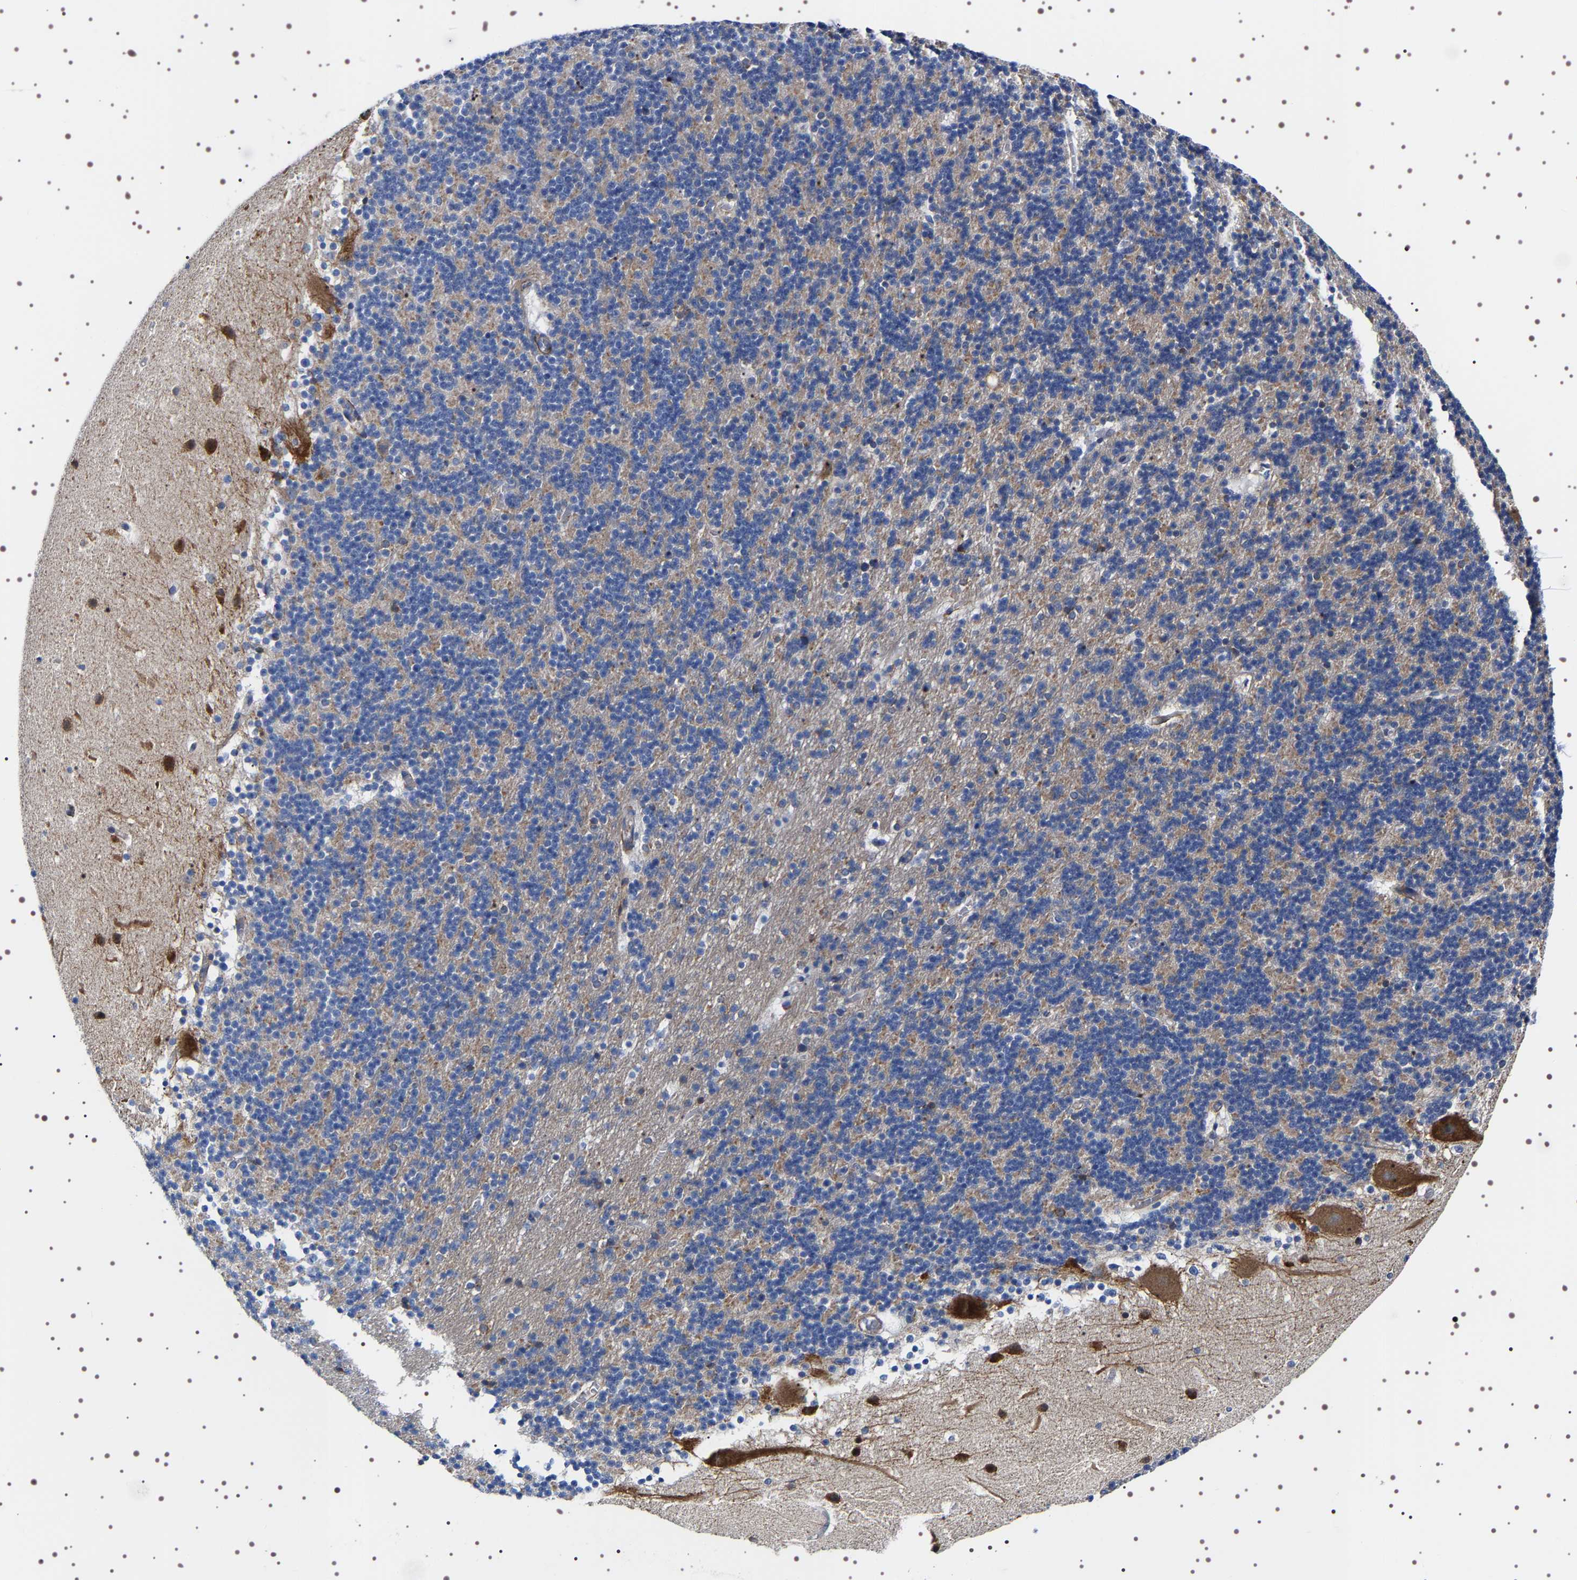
{"staining": {"intensity": "weak", "quantity": "<25%", "location": "cytoplasmic/membranous"}, "tissue": "cerebellum", "cell_type": "Cells in granular layer", "image_type": "normal", "snomed": [{"axis": "morphology", "description": "Normal tissue, NOS"}, {"axis": "topography", "description": "Cerebellum"}], "caption": "The histopathology image displays no staining of cells in granular layer in benign cerebellum. The staining was performed using DAB (3,3'-diaminobenzidine) to visualize the protein expression in brown, while the nuclei were stained in blue with hematoxylin (Magnification: 20x).", "gene": "SQLE", "patient": {"sex": "male", "age": 45}}